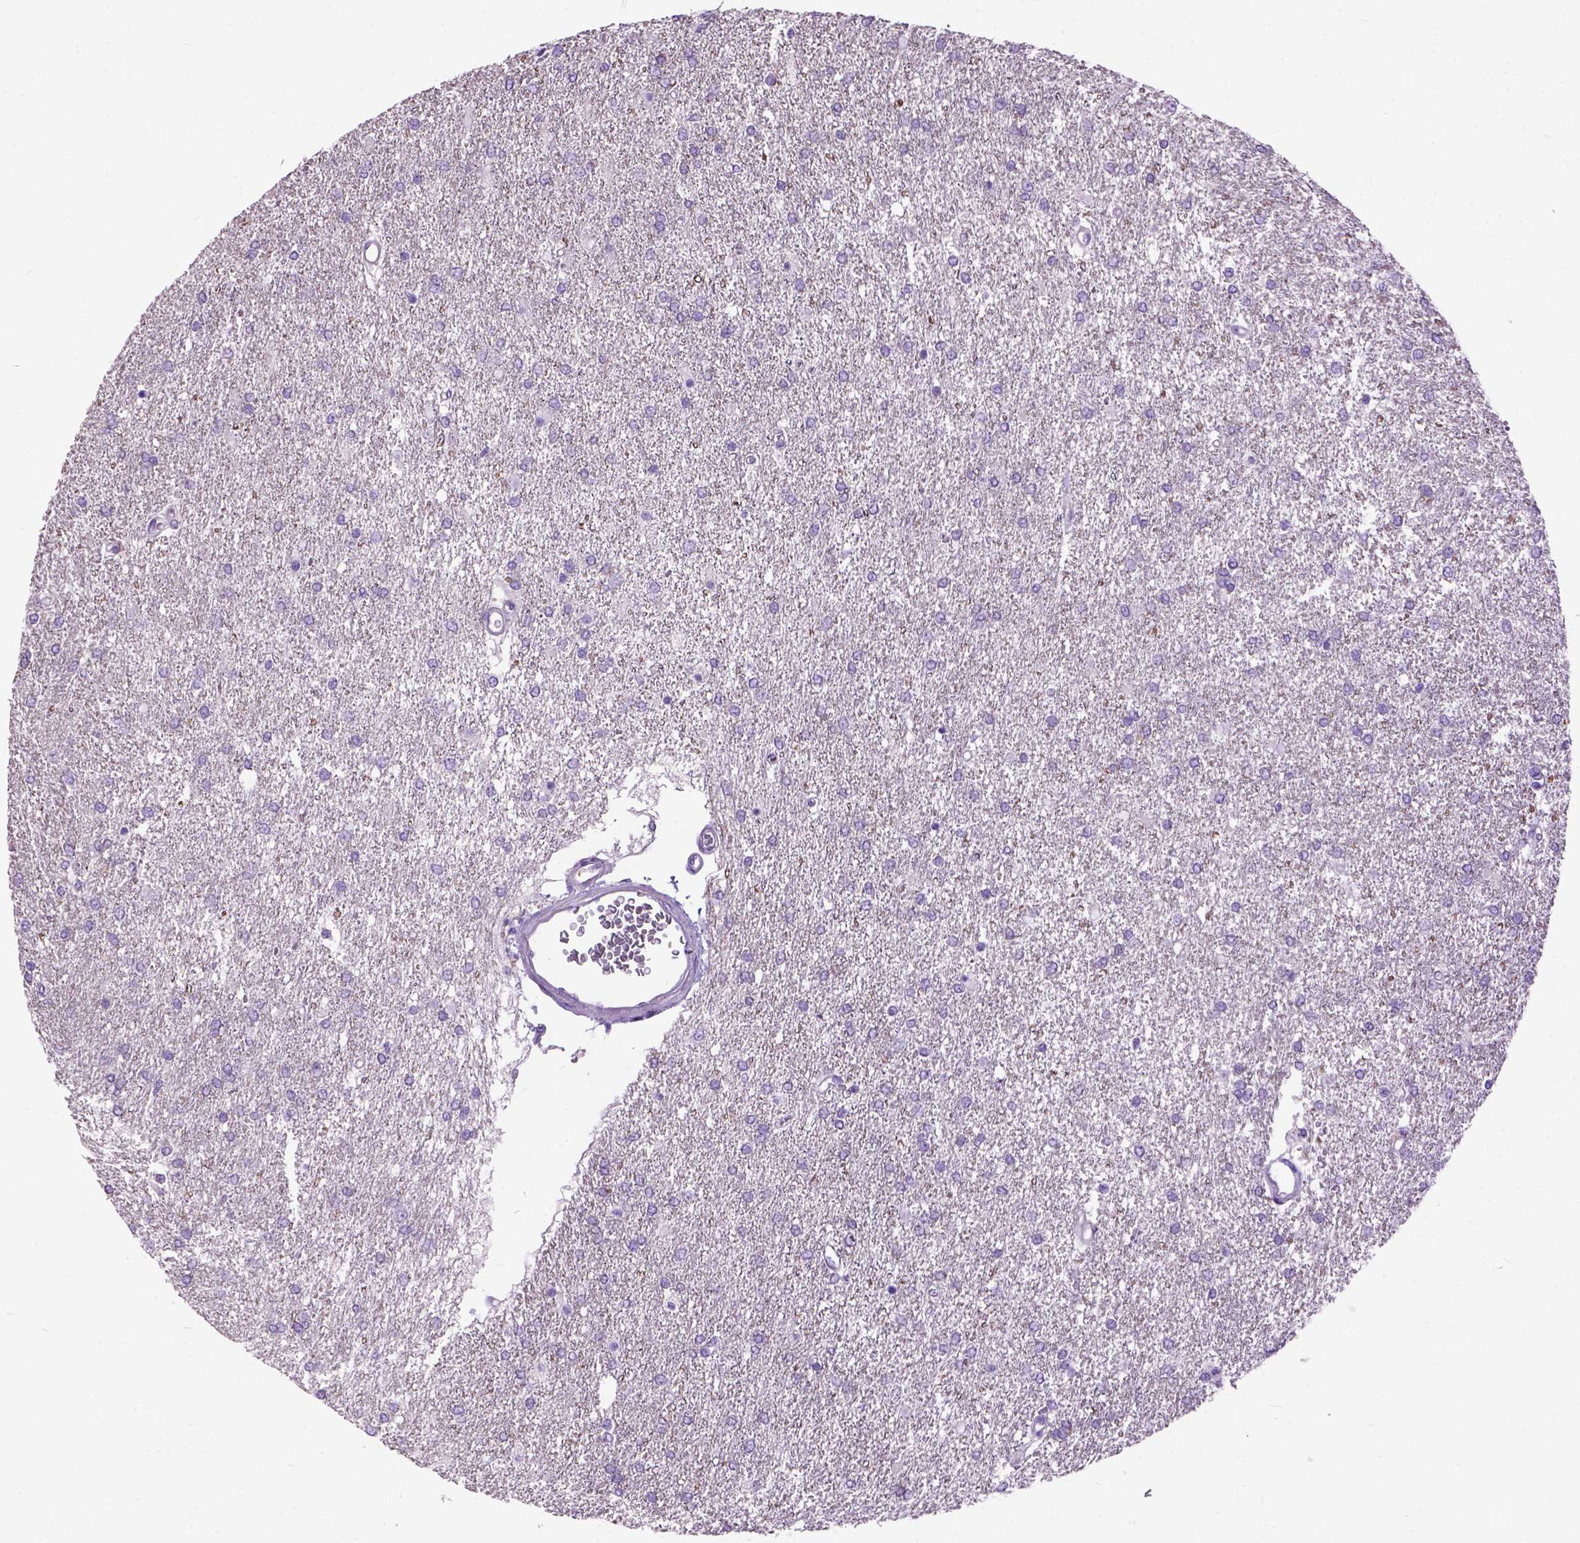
{"staining": {"intensity": "negative", "quantity": "none", "location": "none"}, "tissue": "glioma", "cell_type": "Tumor cells", "image_type": "cancer", "snomed": [{"axis": "morphology", "description": "Glioma, malignant, High grade"}, {"axis": "topography", "description": "Brain"}], "caption": "Immunohistochemical staining of human malignant high-grade glioma reveals no significant positivity in tumor cells.", "gene": "MAPT", "patient": {"sex": "female", "age": 61}}